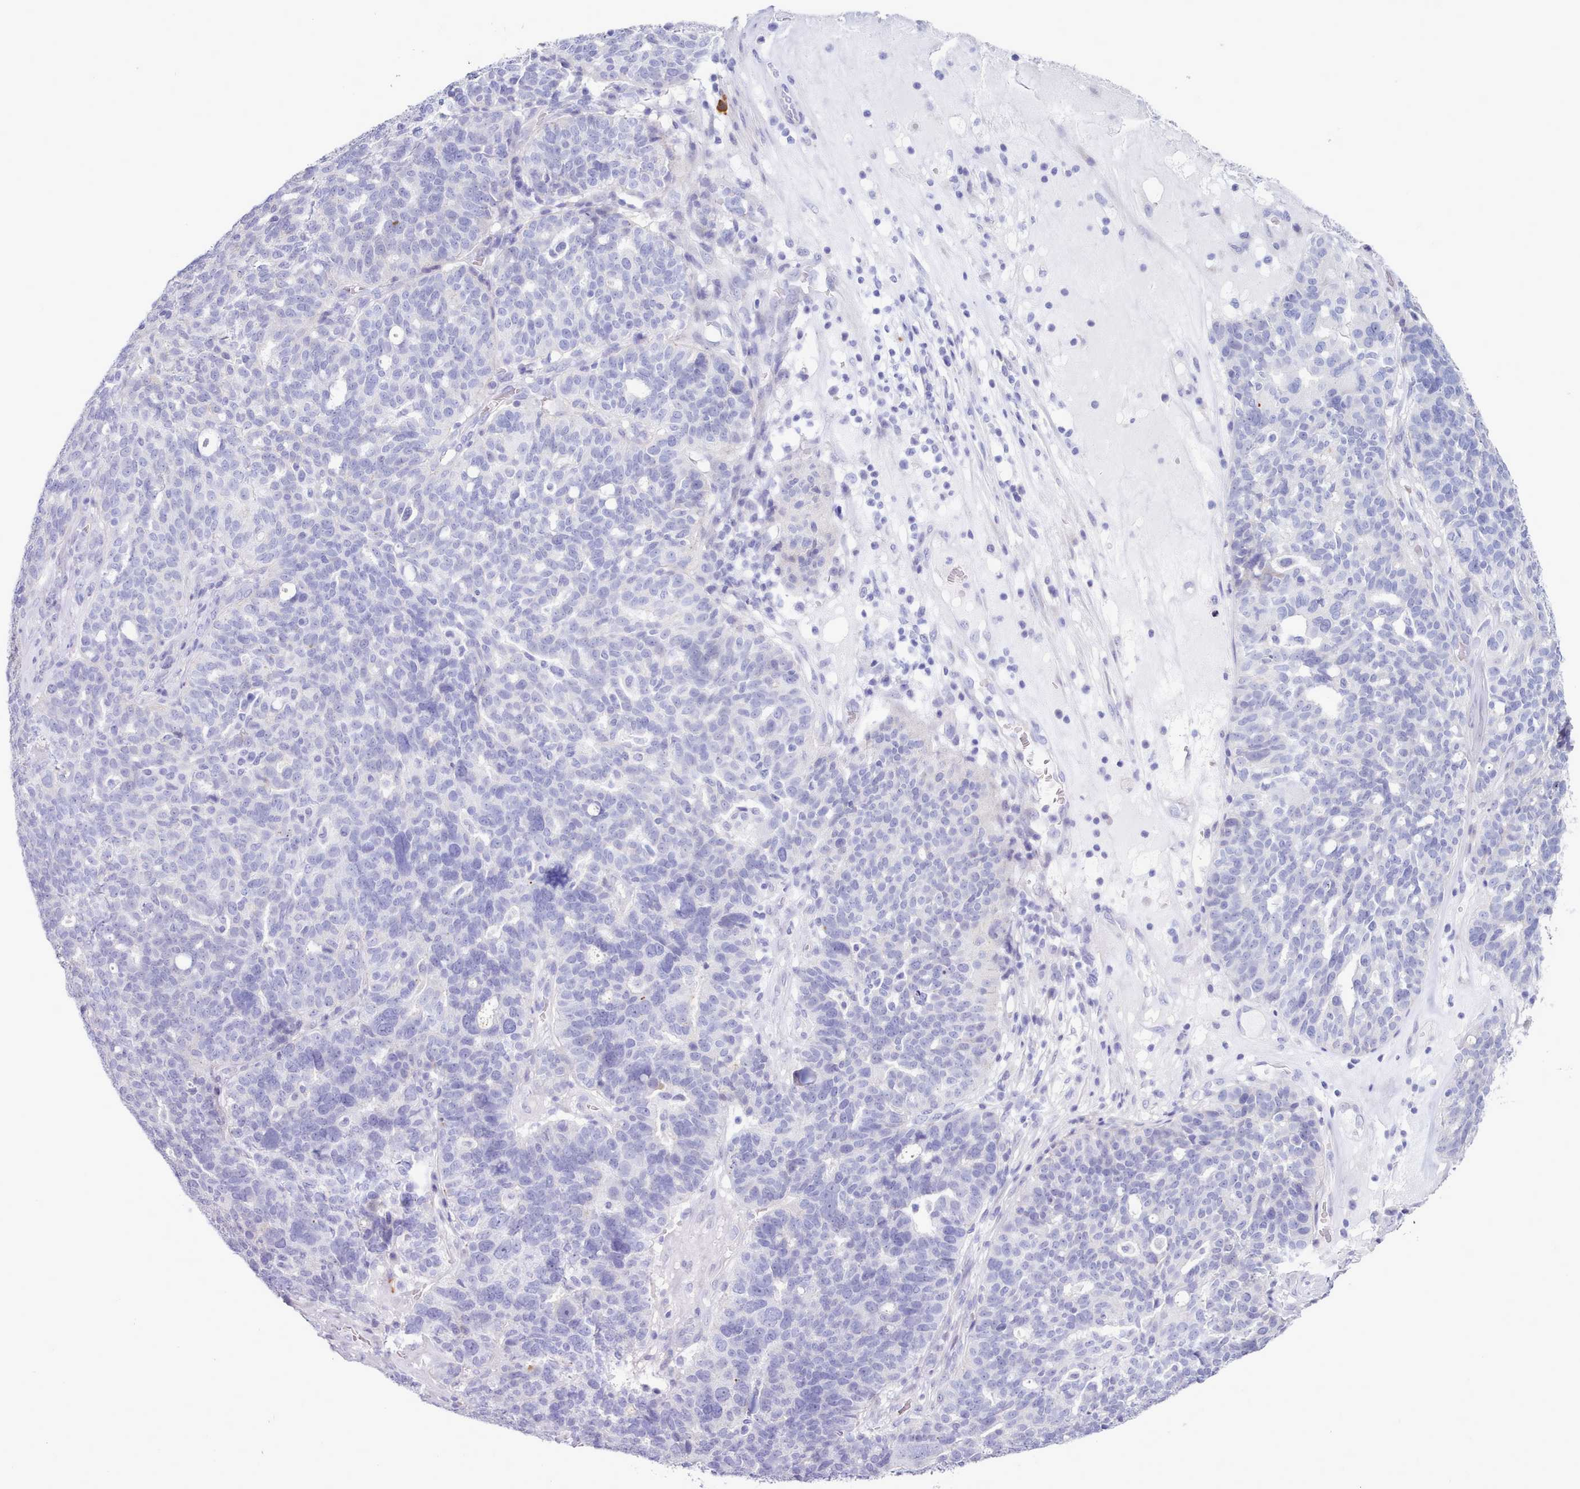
{"staining": {"intensity": "negative", "quantity": "none", "location": "none"}, "tissue": "ovarian cancer", "cell_type": "Tumor cells", "image_type": "cancer", "snomed": [{"axis": "morphology", "description": "Cystadenocarcinoma, serous, NOS"}, {"axis": "topography", "description": "Ovary"}], "caption": "Immunohistochemistry (IHC) photomicrograph of human ovarian cancer (serous cystadenocarcinoma) stained for a protein (brown), which demonstrates no staining in tumor cells.", "gene": "TMEM253", "patient": {"sex": "female", "age": 59}}